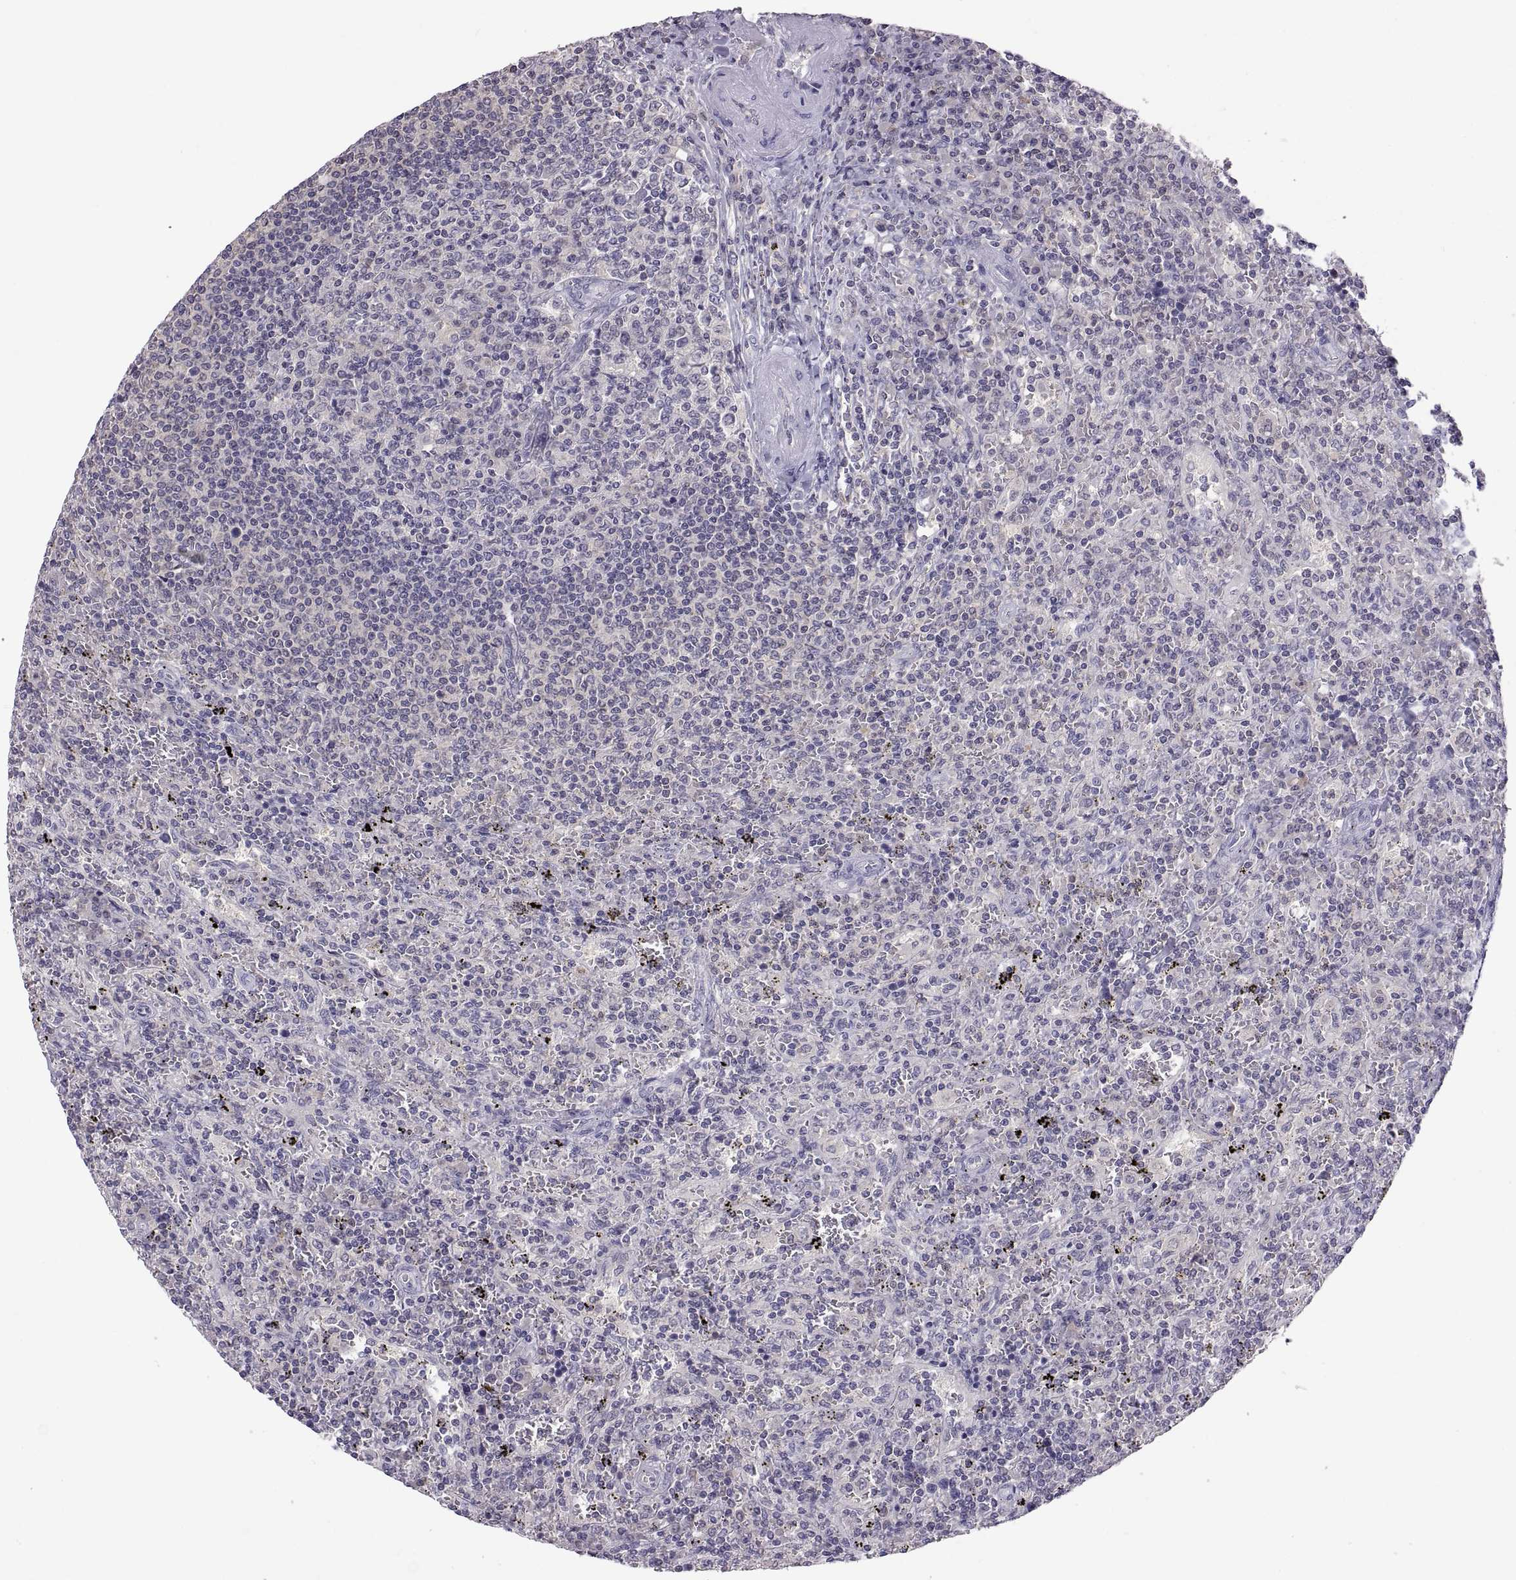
{"staining": {"intensity": "negative", "quantity": "none", "location": "none"}, "tissue": "lymphoma", "cell_type": "Tumor cells", "image_type": "cancer", "snomed": [{"axis": "morphology", "description": "Malignant lymphoma, non-Hodgkin's type, Low grade"}, {"axis": "topography", "description": "Spleen"}], "caption": "Histopathology image shows no protein expression in tumor cells of low-grade malignant lymphoma, non-Hodgkin's type tissue.", "gene": "FGF9", "patient": {"sex": "male", "age": 62}}